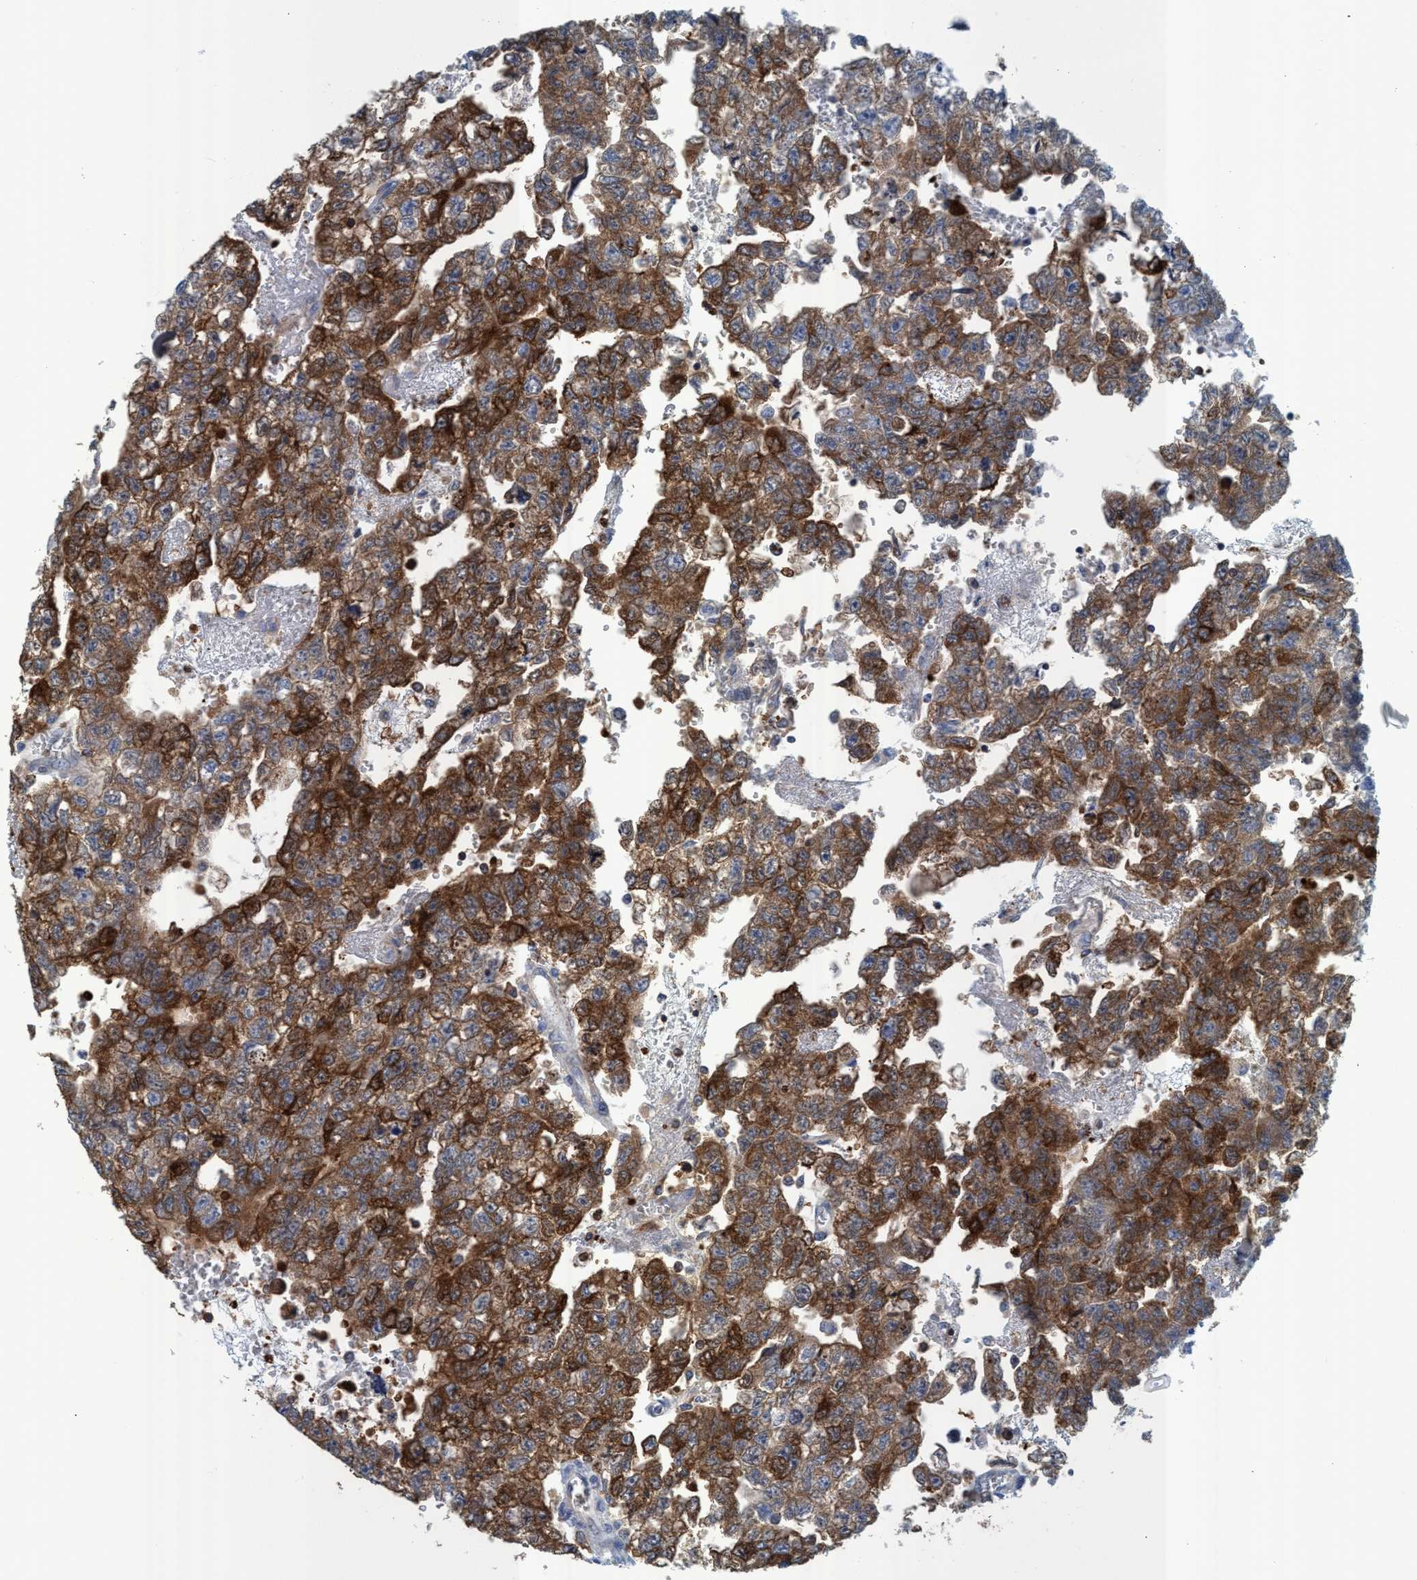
{"staining": {"intensity": "strong", "quantity": ">75%", "location": "cytoplasmic/membranous"}, "tissue": "testis cancer", "cell_type": "Tumor cells", "image_type": "cancer", "snomed": [{"axis": "morphology", "description": "Seminoma, NOS"}, {"axis": "morphology", "description": "Carcinoma, Embryonal, NOS"}, {"axis": "topography", "description": "Testis"}], "caption": "Testis embryonal carcinoma stained for a protein (brown) displays strong cytoplasmic/membranous positive expression in approximately >75% of tumor cells.", "gene": "EZR", "patient": {"sex": "male", "age": 38}}